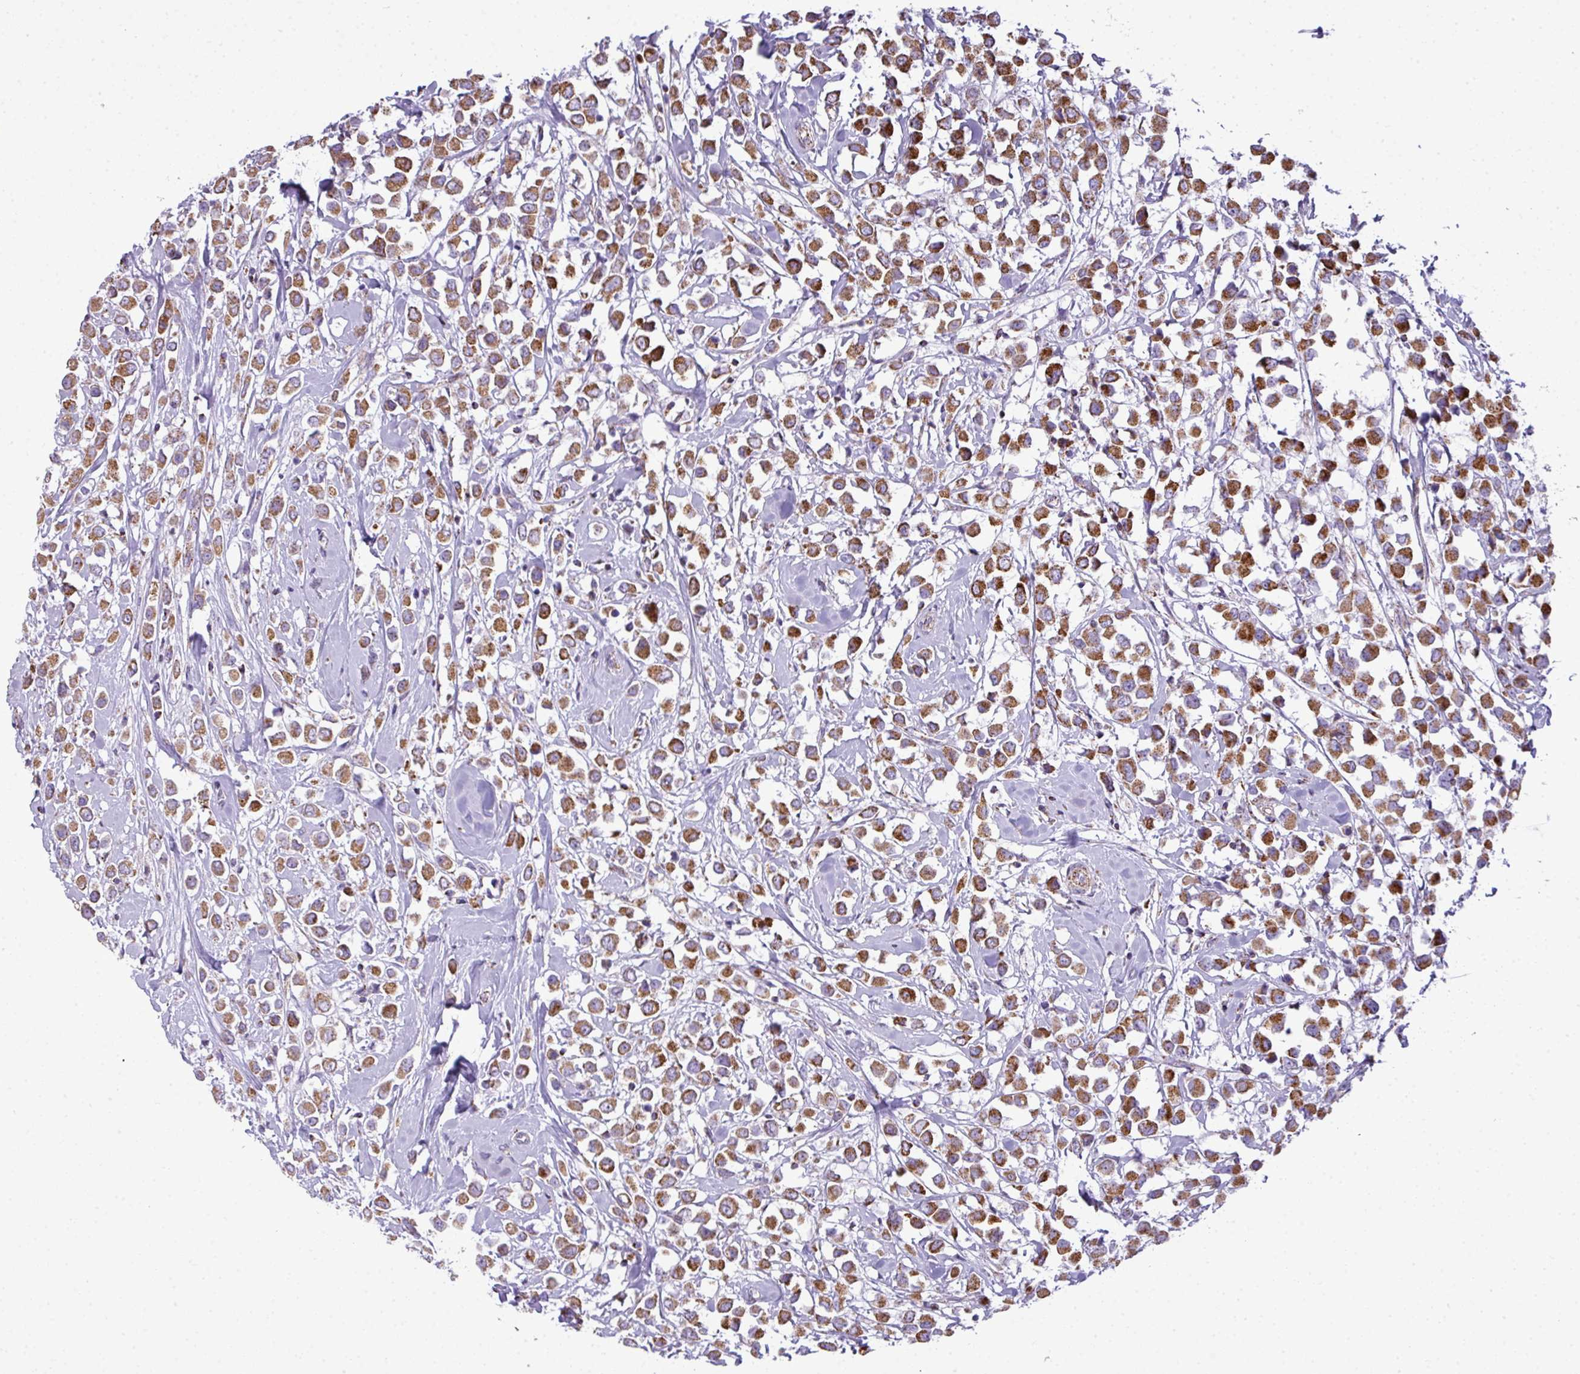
{"staining": {"intensity": "moderate", "quantity": ">75%", "location": "cytoplasmic/membranous"}, "tissue": "breast cancer", "cell_type": "Tumor cells", "image_type": "cancer", "snomed": [{"axis": "morphology", "description": "Duct carcinoma"}, {"axis": "topography", "description": "Breast"}], "caption": "Protein analysis of breast cancer (infiltrating ductal carcinoma) tissue reveals moderate cytoplasmic/membranous positivity in approximately >75% of tumor cells.", "gene": "ZNF81", "patient": {"sex": "female", "age": 87}}